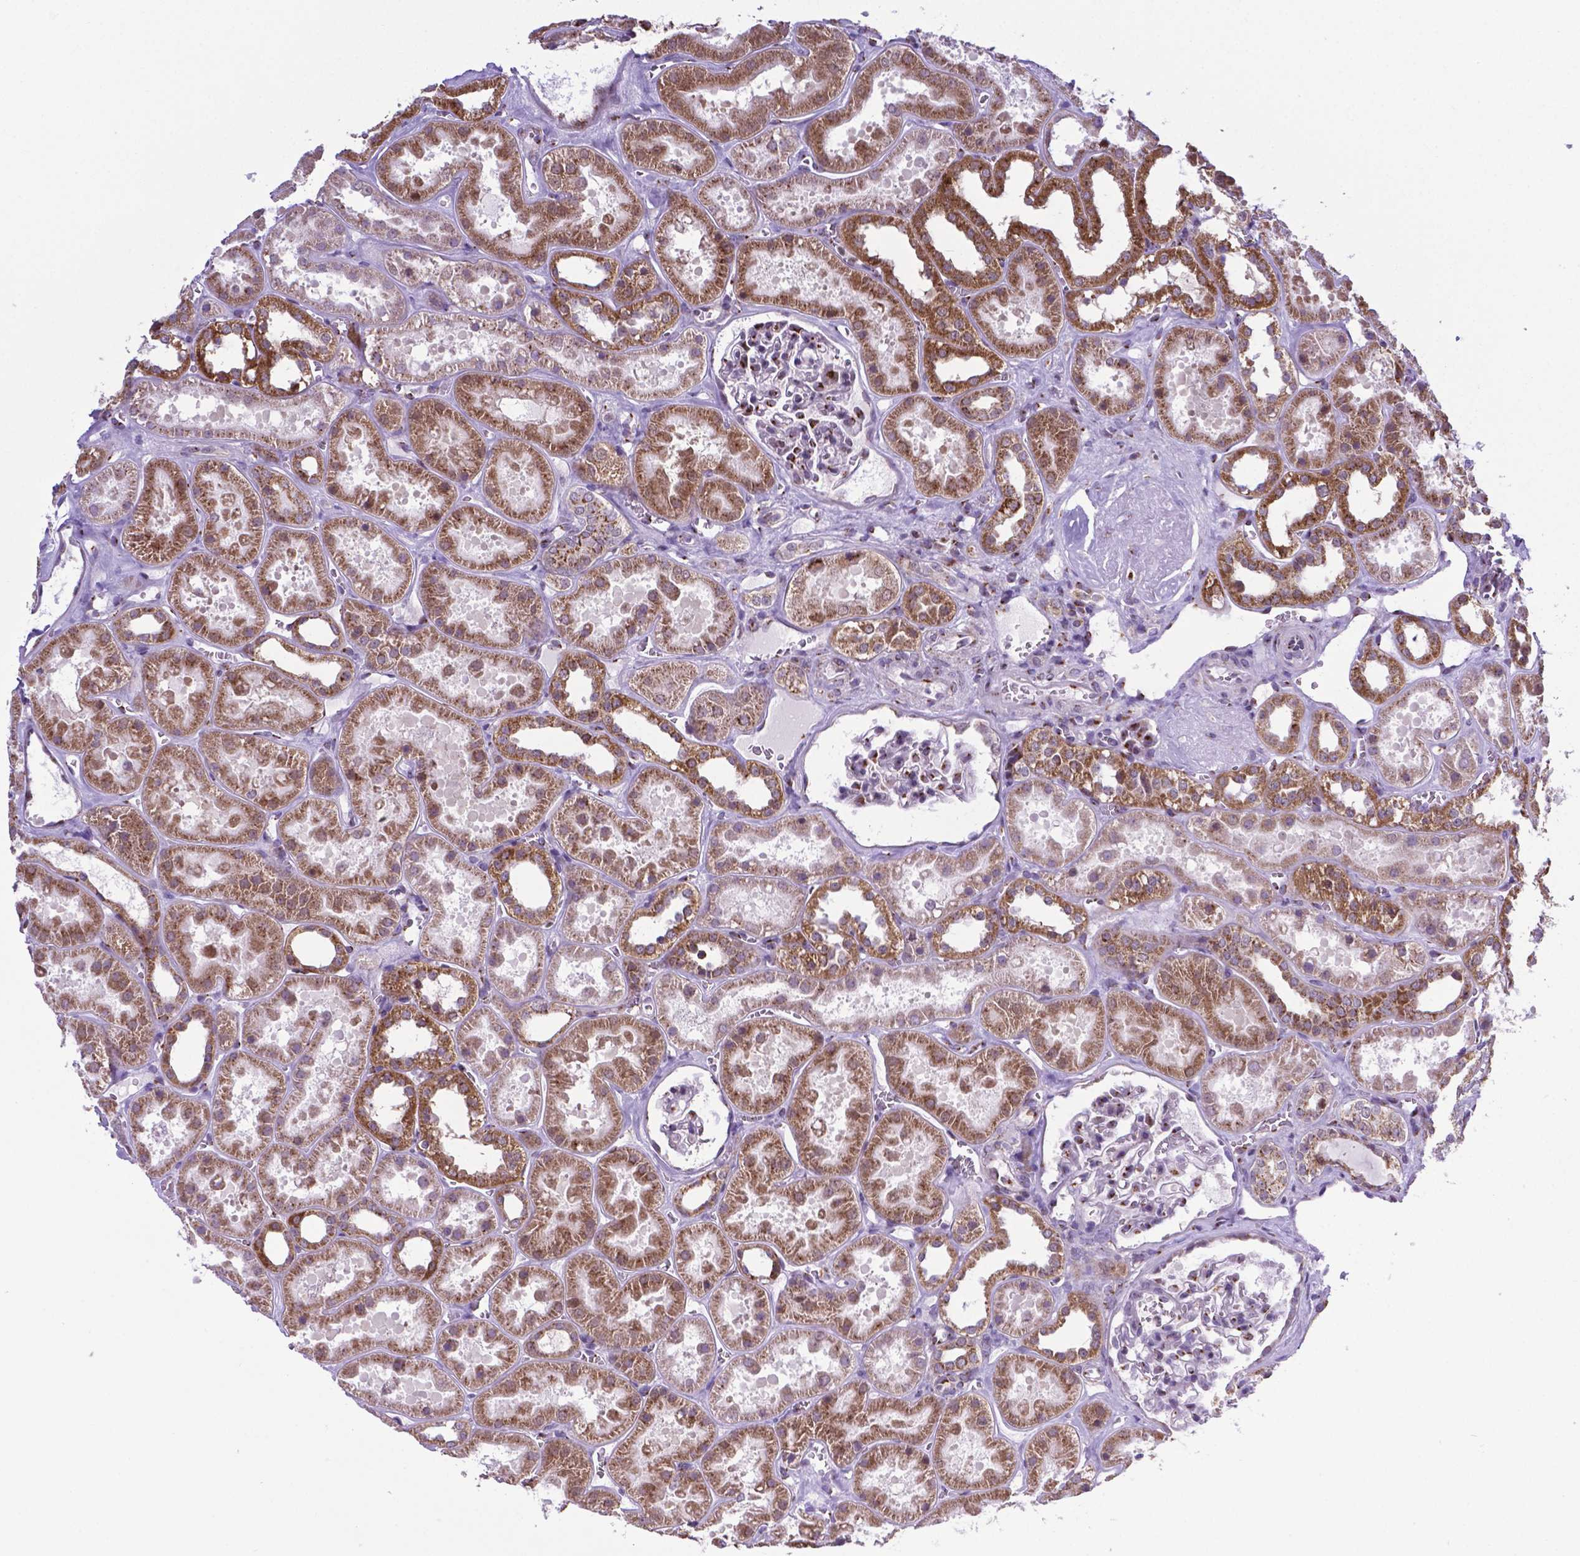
{"staining": {"intensity": "moderate", "quantity": "<25%", "location": "cytoplasmic/membranous"}, "tissue": "kidney", "cell_type": "Cells in glomeruli", "image_type": "normal", "snomed": [{"axis": "morphology", "description": "Normal tissue, NOS"}, {"axis": "topography", "description": "Kidney"}], "caption": "Brown immunohistochemical staining in unremarkable human kidney displays moderate cytoplasmic/membranous positivity in approximately <25% of cells in glomeruli. (IHC, brightfield microscopy, high magnification).", "gene": "MRPL10", "patient": {"sex": "female", "age": 41}}